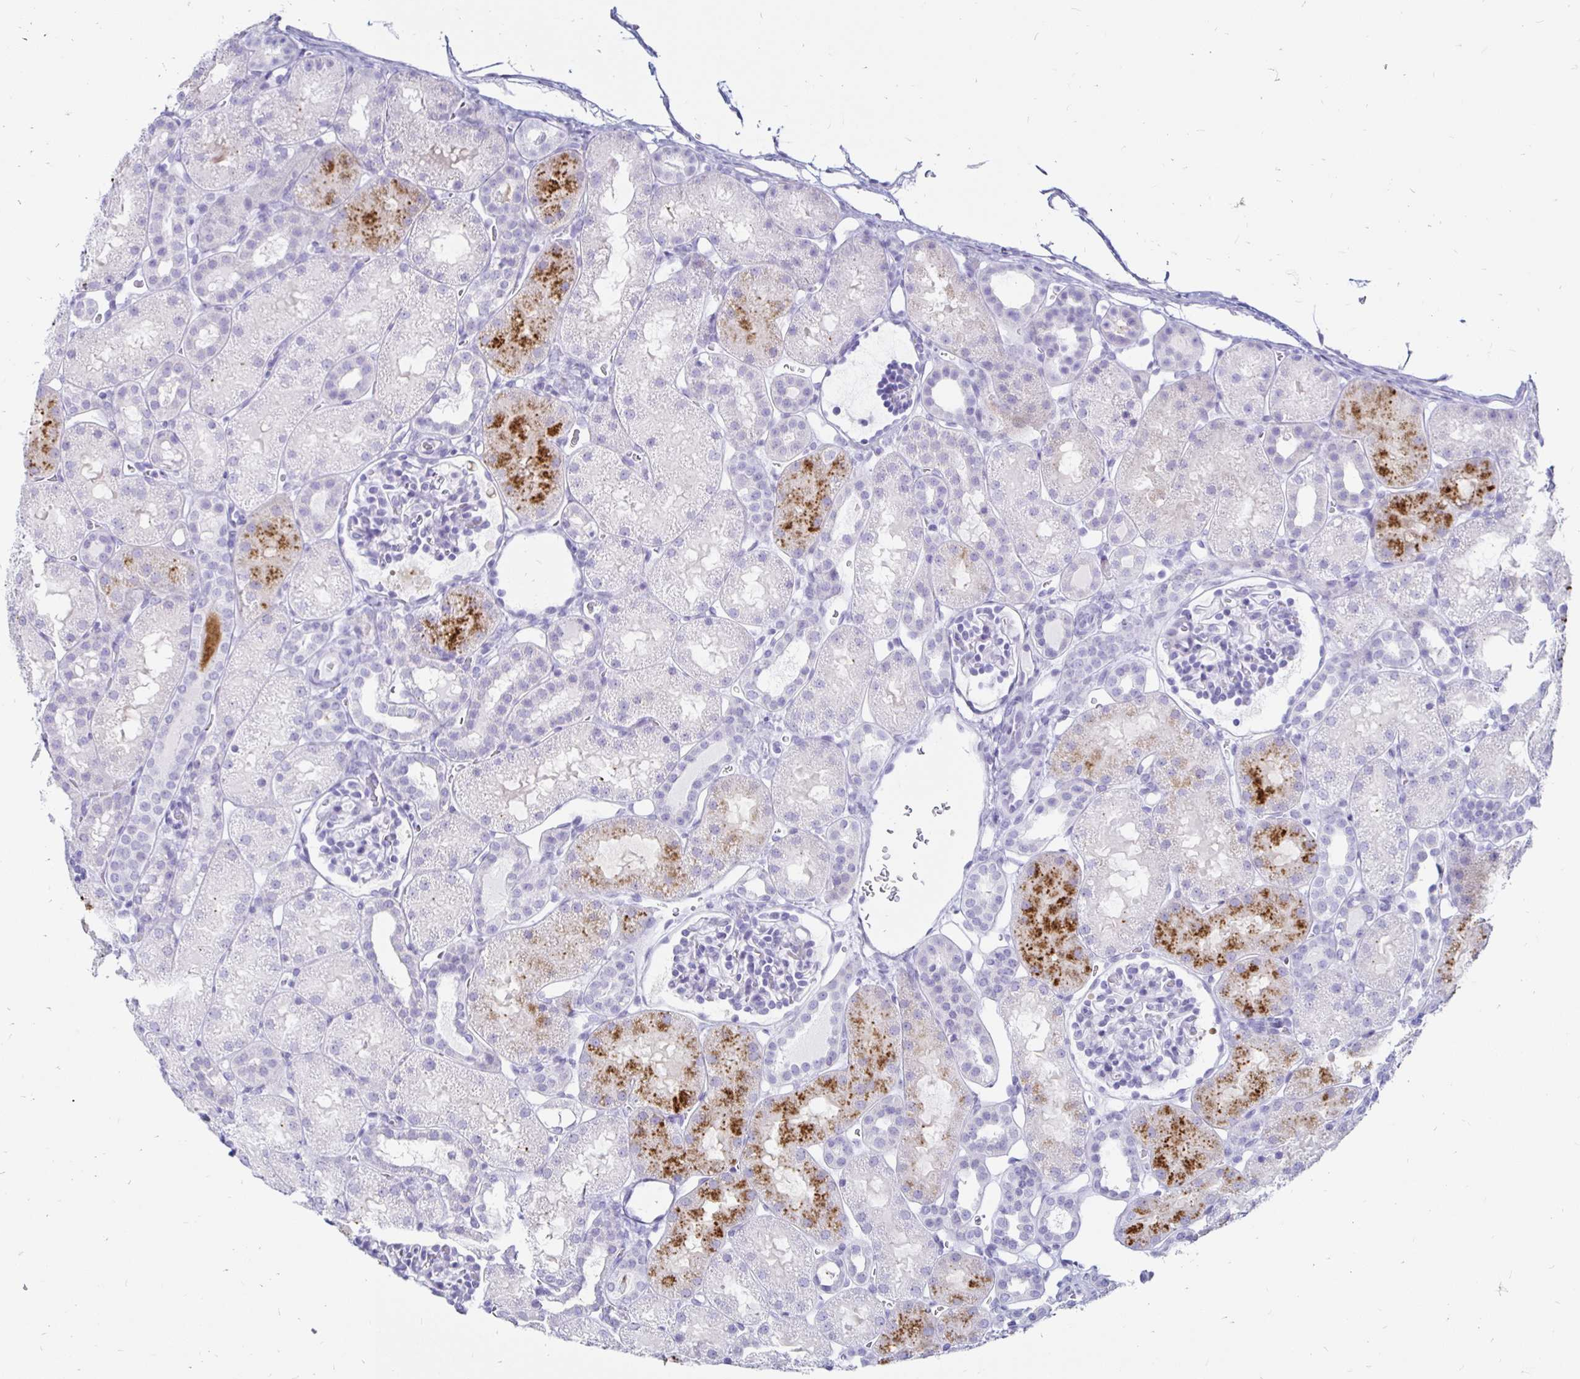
{"staining": {"intensity": "negative", "quantity": "none", "location": "none"}, "tissue": "kidney", "cell_type": "Cells in glomeruli", "image_type": "normal", "snomed": [{"axis": "morphology", "description": "Normal tissue, NOS"}, {"axis": "topography", "description": "Kidney"}], "caption": "Cells in glomeruli are negative for protein expression in unremarkable human kidney. (Stains: DAB immunohistochemistry with hematoxylin counter stain, Microscopy: brightfield microscopy at high magnification).", "gene": "TIMP1", "patient": {"sex": "male", "age": 2}}